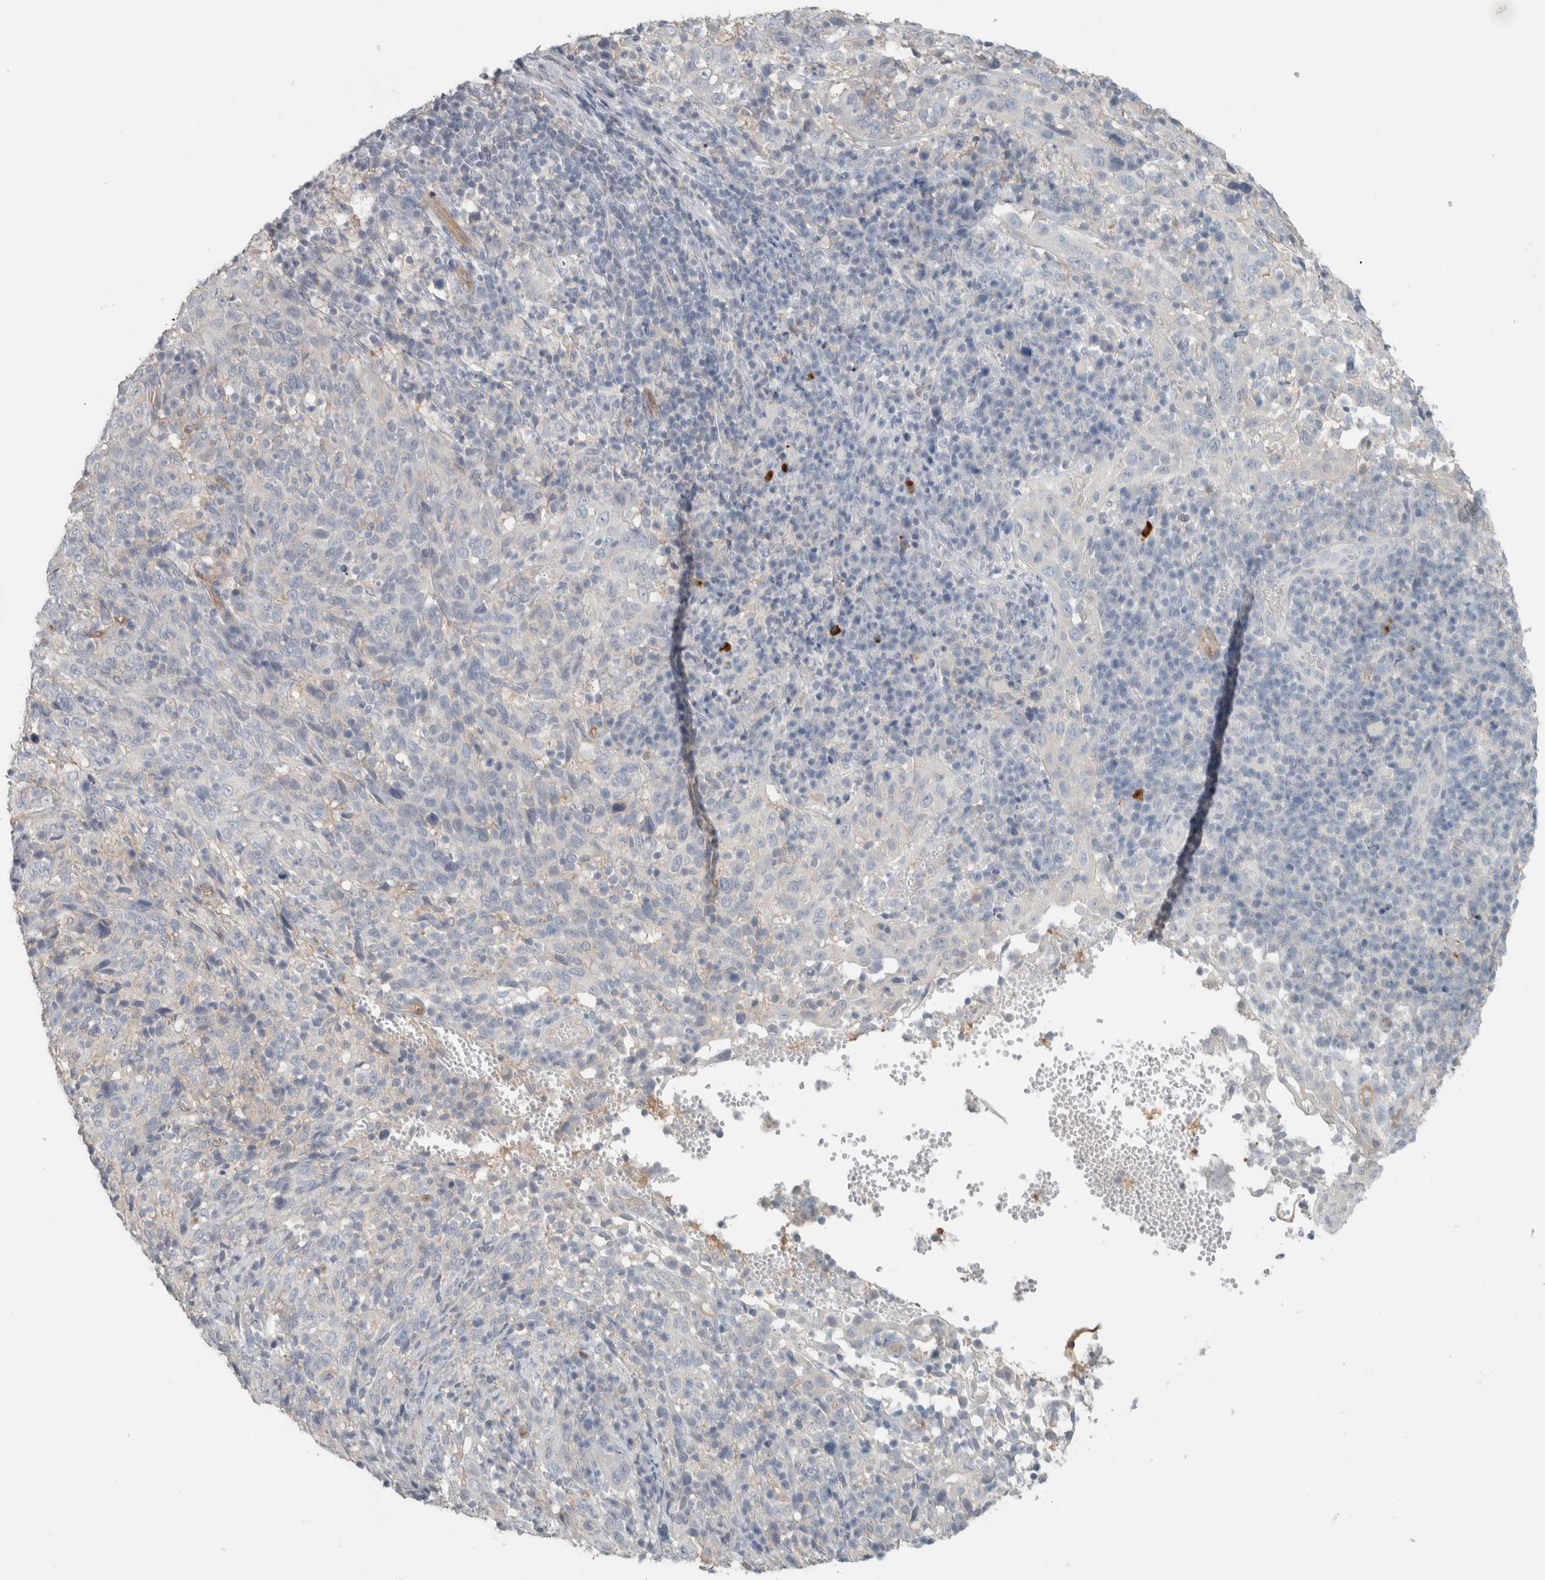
{"staining": {"intensity": "negative", "quantity": "none", "location": "none"}, "tissue": "cervical cancer", "cell_type": "Tumor cells", "image_type": "cancer", "snomed": [{"axis": "morphology", "description": "Squamous cell carcinoma, NOS"}, {"axis": "topography", "description": "Cervix"}], "caption": "Human cervical cancer (squamous cell carcinoma) stained for a protein using immunohistochemistry (IHC) exhibits no positivity in tumor cells.", "gene": "SCIN", "patient": {"sex": "female", "age": 46}}